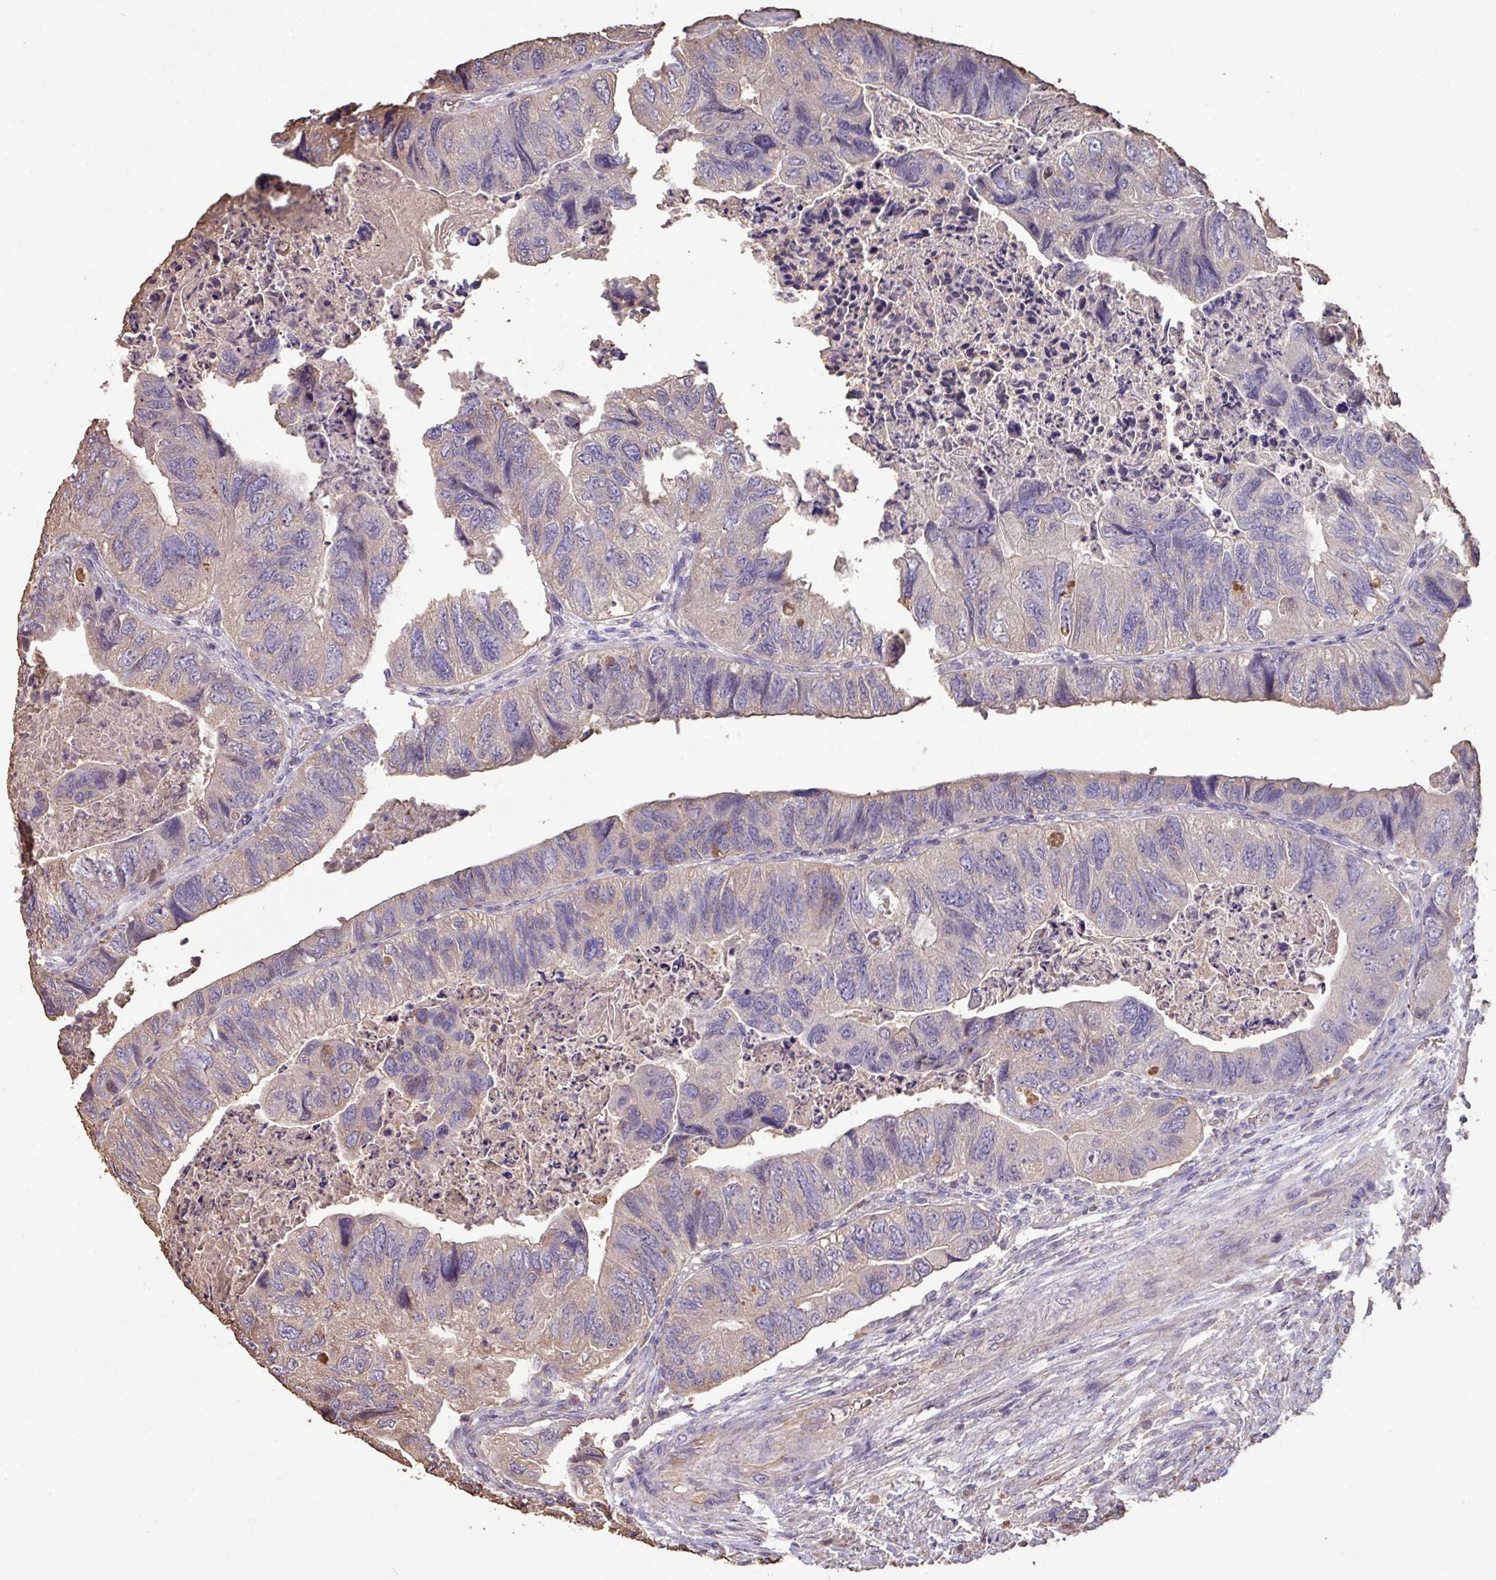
{"staining": {"intensity": "weak", "quantity": "<25%", "location": "cytoplasmic/membranous"}, "tissue": "colorectal cancer", "cell_type": "Tumor cells", "image_type": "cancer", "snomed": [{"axis": "morphology", "description": "Adenocarcinoma, NOS"}, {"axis": "topography", "description": "Rectum"}], "caption": "Tumor cells are negative for protein expression in human adenocarcinoma (colorectal).", "gene": "CAMK2B", "patient": {"sex": "male", "age": 63}}